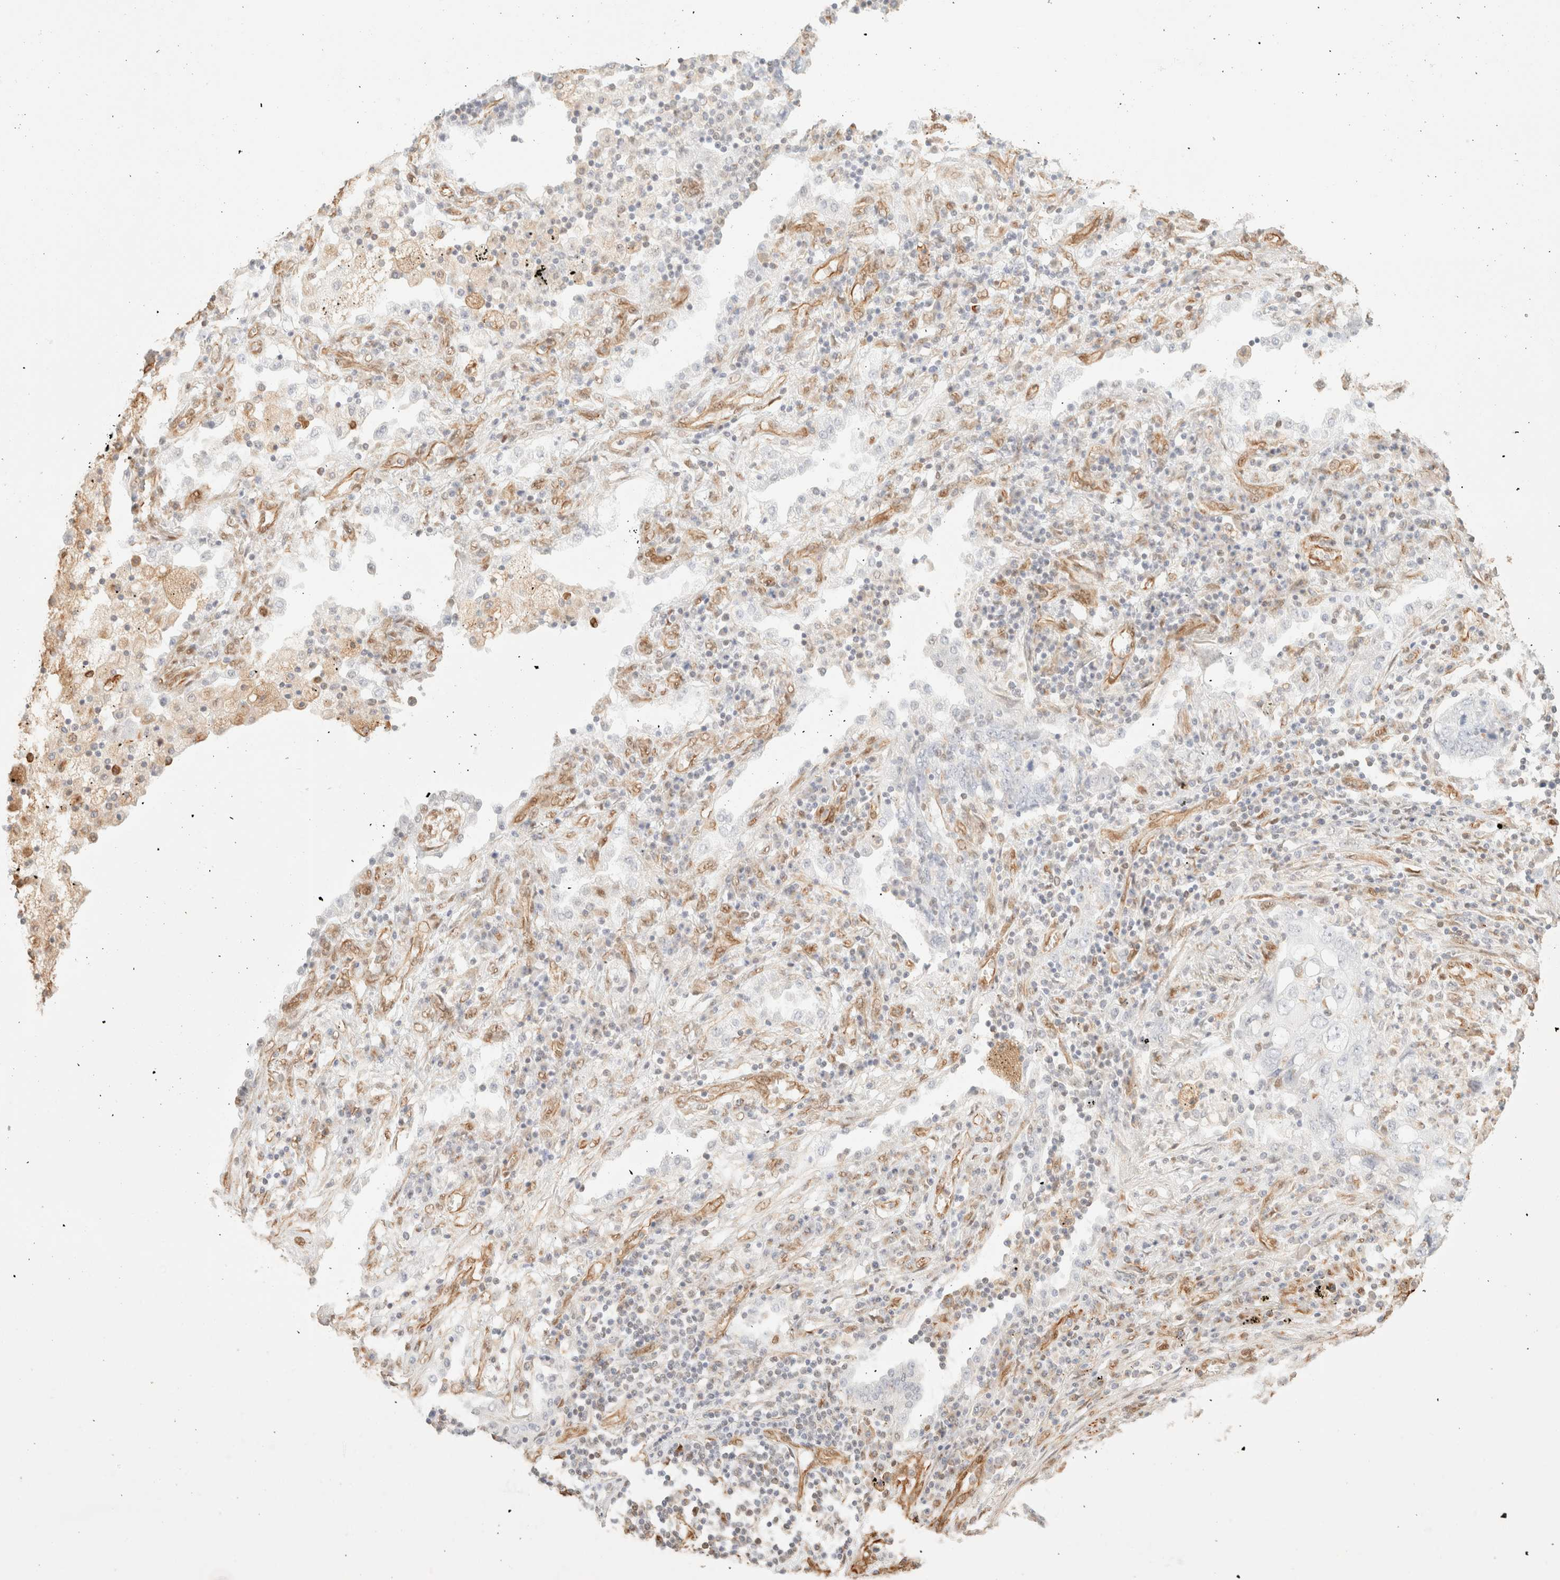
{"staining": {"intensity": "negative", "quantity": "none", "location": "none"}, "tissue": "lung cancer", "cell_type": "Tumor cells", "image_type": "cancer", "snomed": [{"axis": "morphology", "description": "Squamous cell carcinoma, NOS"}, {"axis": "topography", "description": "Lung"}], "caption": "High magnification brightfield microscopy of lung cancer (squamous cell carcinoma) stained with DAB (3,3'-diaminobenzidine) (brown) and counterstained with hematoxylin (blue): tumor cells show no significant staining. Nuclei are stained in blue.", "gene": "ZSCAN18", "patient": {"sex": "female", "age": 63}}